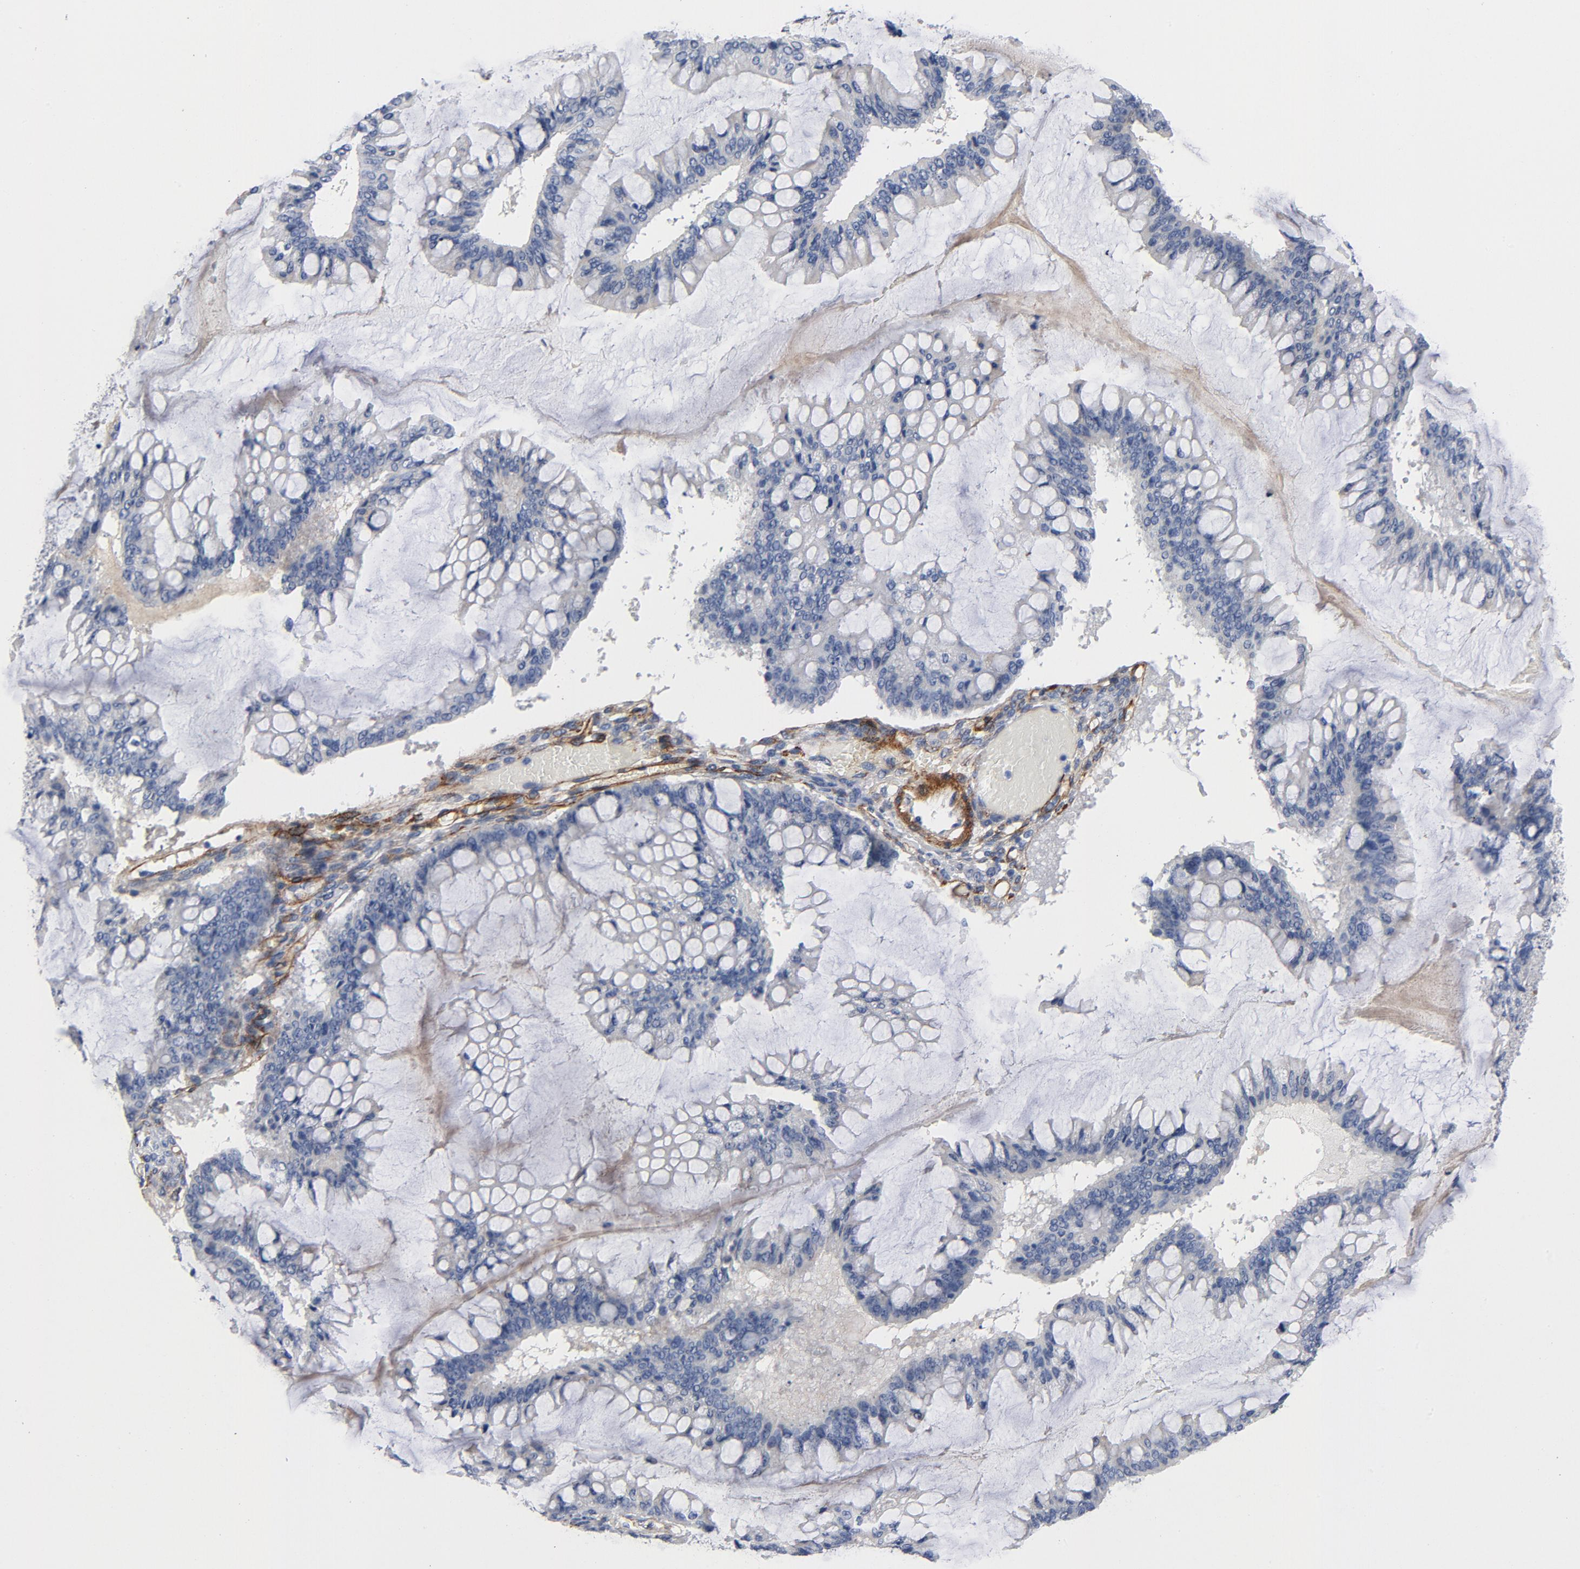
{"staining": {"intensity": "negative", "quantity": "none", "location": "none"}, "tissue": "ovarian cancer", "cell_type": "Tumor cells", "image_type": "cancer", "snomed": [{"axis": "morphology", "description": "Cystadenocarcinoma, mucinous, NOS"}, {"axis": "topography", "description": "Ovary"}], "caption": "This is a image of immunohistochemistry staining of mucinous cystadenocarcinoma (ovarian), which shows no positivity in tumor cells.", "gene": "LAMC1", "patient": {"sex": "female", "age": 73}}